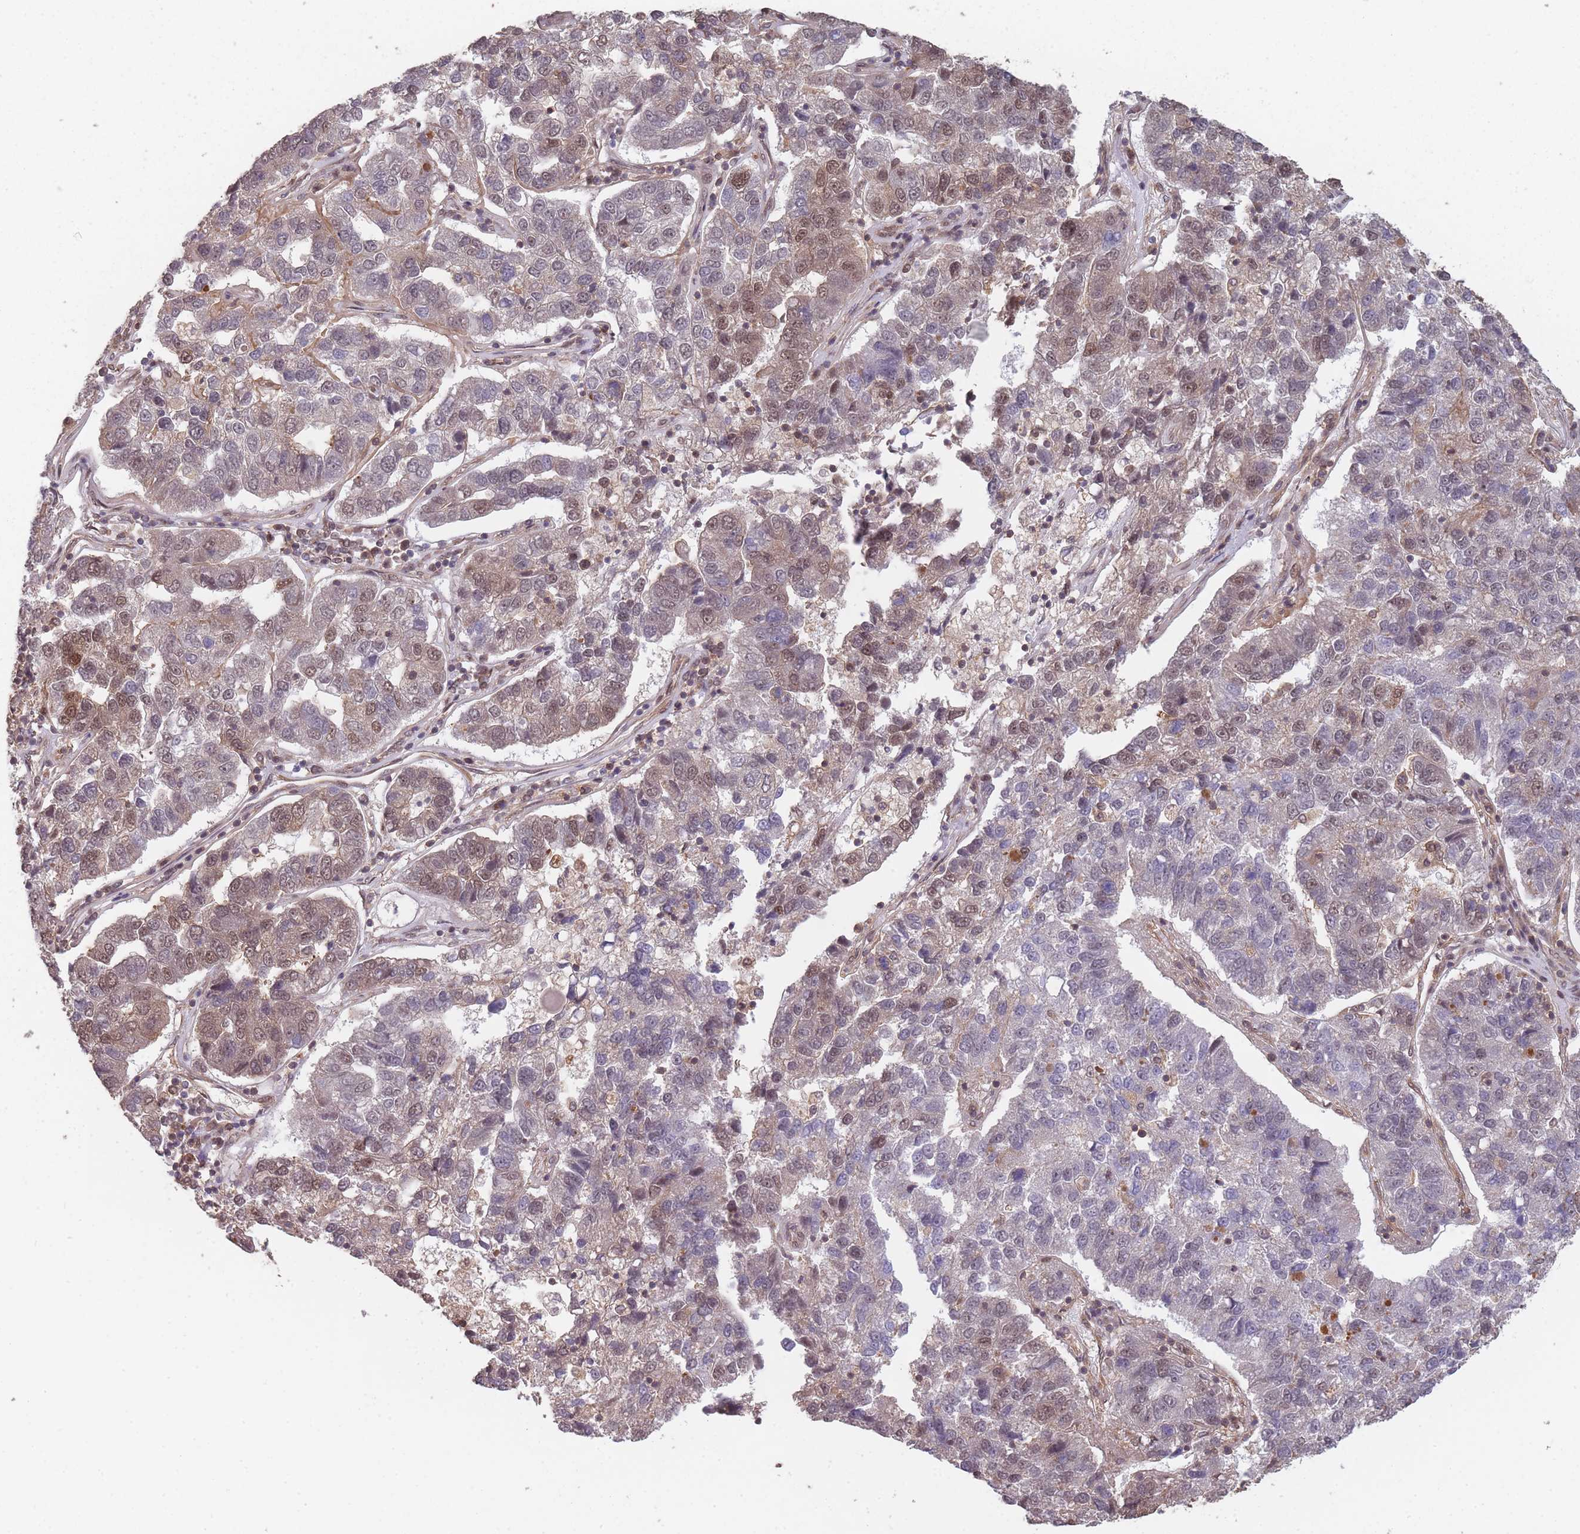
{"staining": {"intensity": "moderate", "quantity": "<25%", "location": "nuclear"}, "tissue": "pancreatic cancer", "cell_type": "Tumor cells", "image_type": "cancer", "snomed": [{"axis": "morphology", "description": "Adenocarcinoma, NOS"}, {"axis": "topography", "description": "Pancreas"}], "caption": "Moderate nuclear protein positivity is appreciated in about <25% of tumor cells in pancreatic cancer (adenocarcinoma). (IHC, brightfield microscopy, high magnification).", "gene": "PPP6R3", "patient": {"sex": "female", "age": 61}}